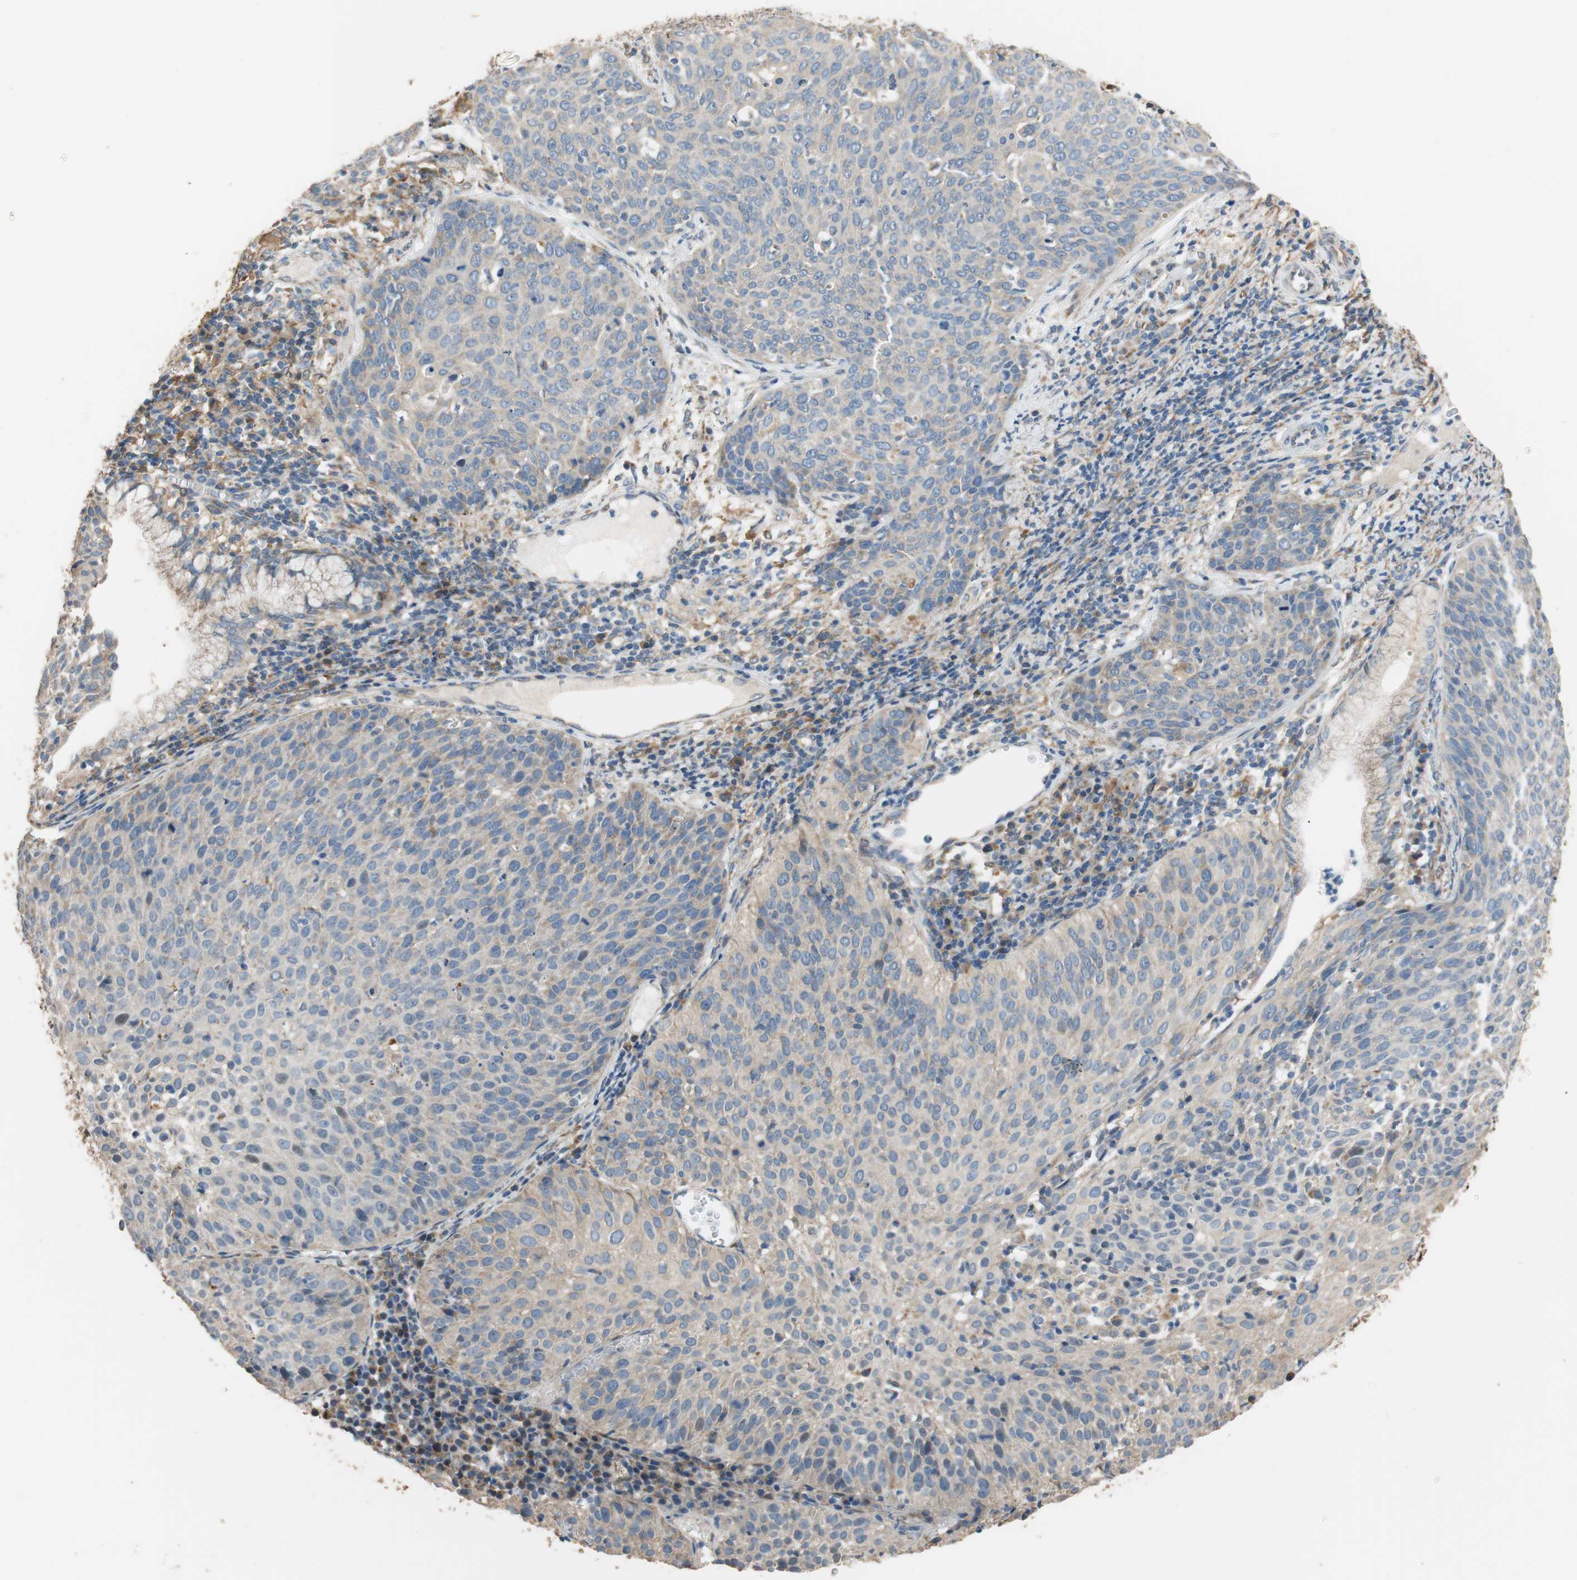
{"staining": {"intensity": "moderate", "quantity": ">75%", "location": "cytoplasmic/membranous"}, "tissue": "cervical cancer", "cell_type": "Tumor cells", "image_type": "cancer", "snomed": [{"axis": "morphology", "description": "Squamous cell carcinoma, NOS"}, {"axis": "topography", "description": "Cervix"}], "caption": "Squamous cell carcinoma (cervical) was stained to show a protein in brown. There is medium levels of moderate cytoplasmic/membranous positivity in about >75% of tumor cells.", "gene": "ALDH1A2", "patient": {"sex": "female", "age": 38}}